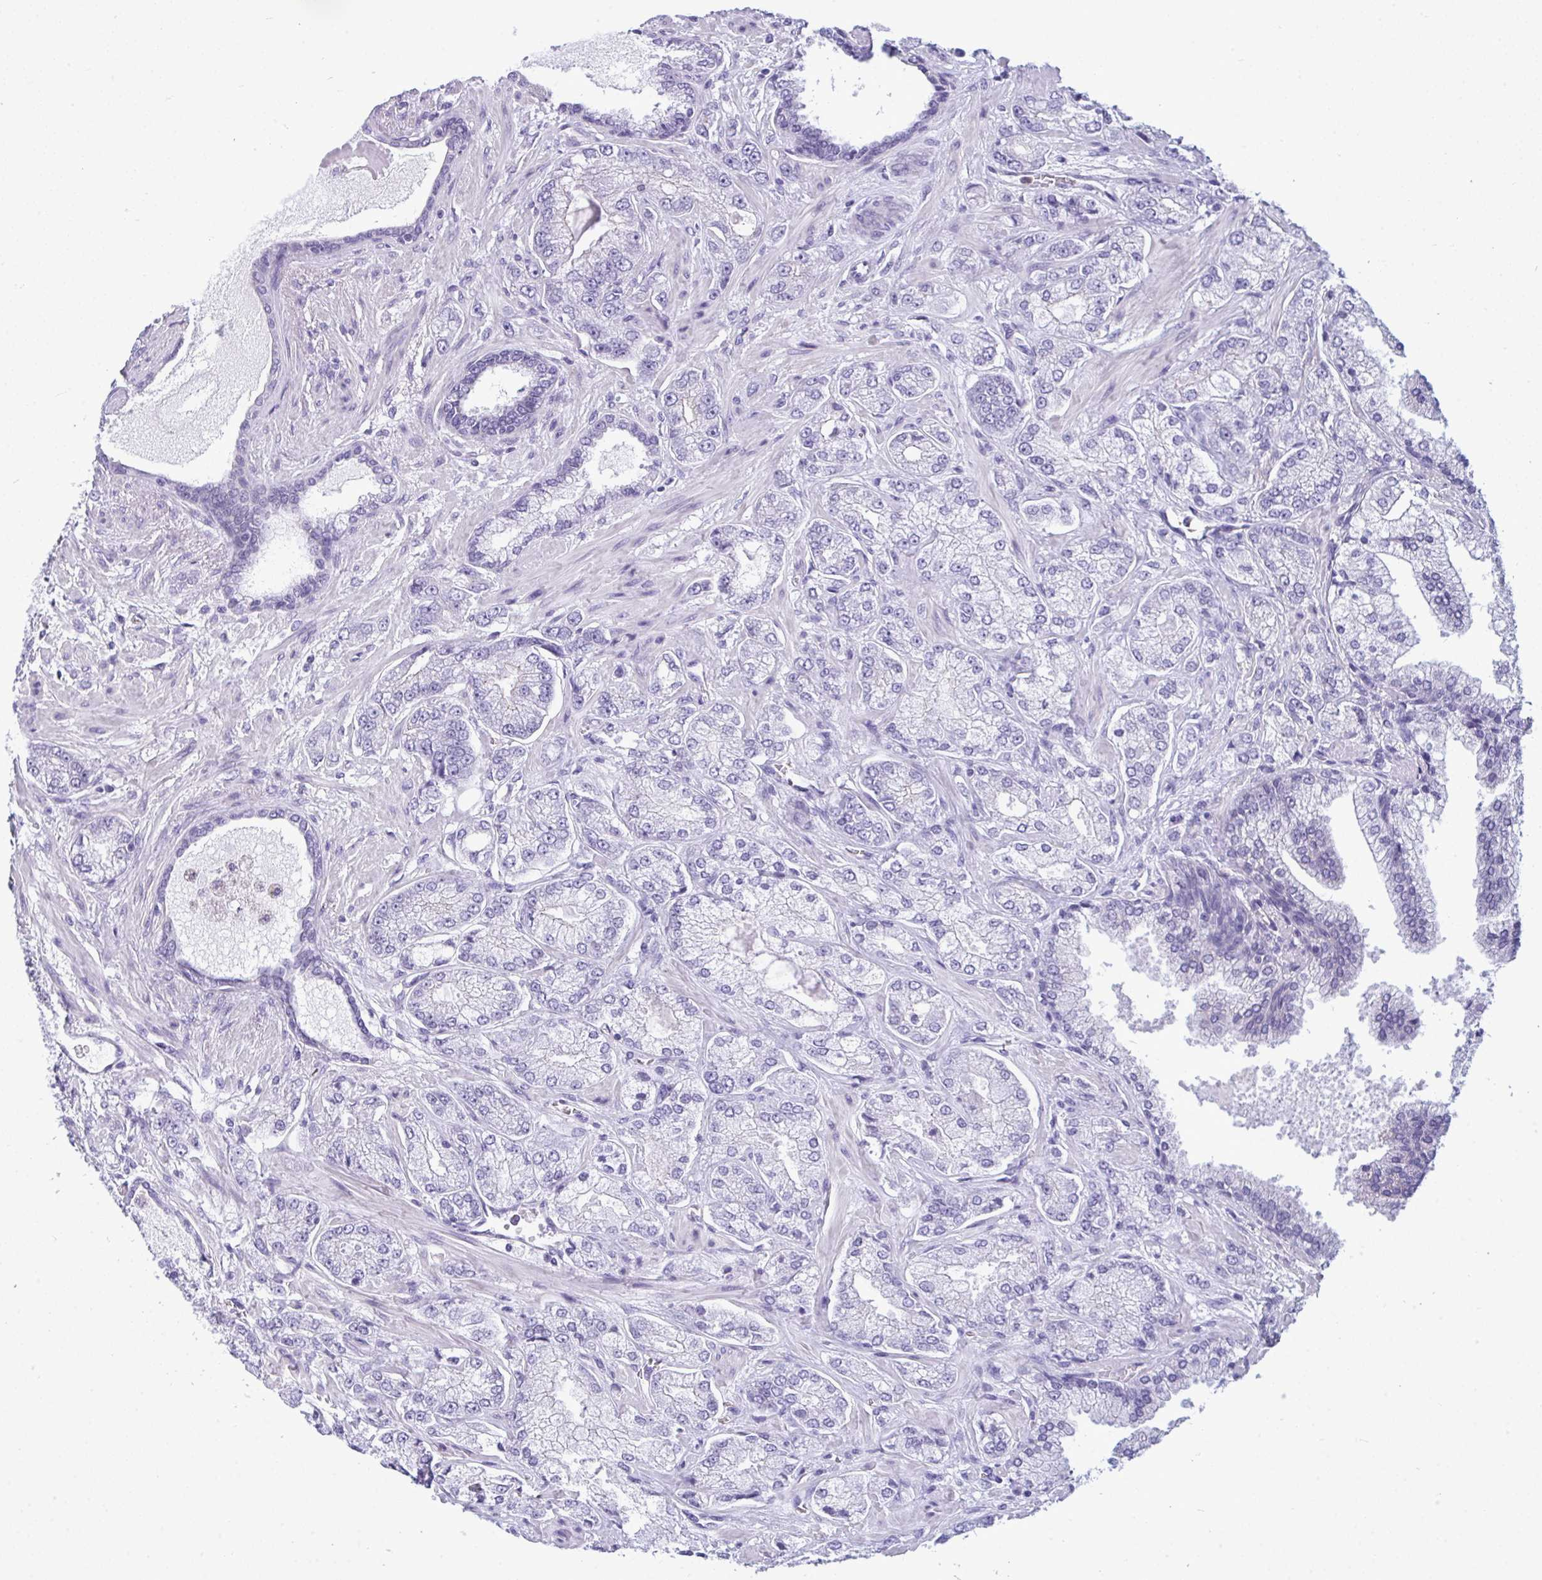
{"staining": {"intensity": "negative", "quantity": "none", "location": "none"}, "tissue": "prostate cancer", "cell_type": "Tumor cells", "image_type": "cancer", "snomed": [{"axis": "morphology", "description": "Normal tissue, NOS"}, {"axis": "morphology", "description": "Adenocarcinoma, High grade"}, {"axis": "topography", "description": "Prostate"}, {"axis": "topography", "description": "Peripheral nerve tissue"}], "caption": "Image shows no protein staining in tumor cells of prostate adenocarcinoma (high-grade) tissue.", "gene": "MYH10", "patient": {"sex": "male", "age": 68}}